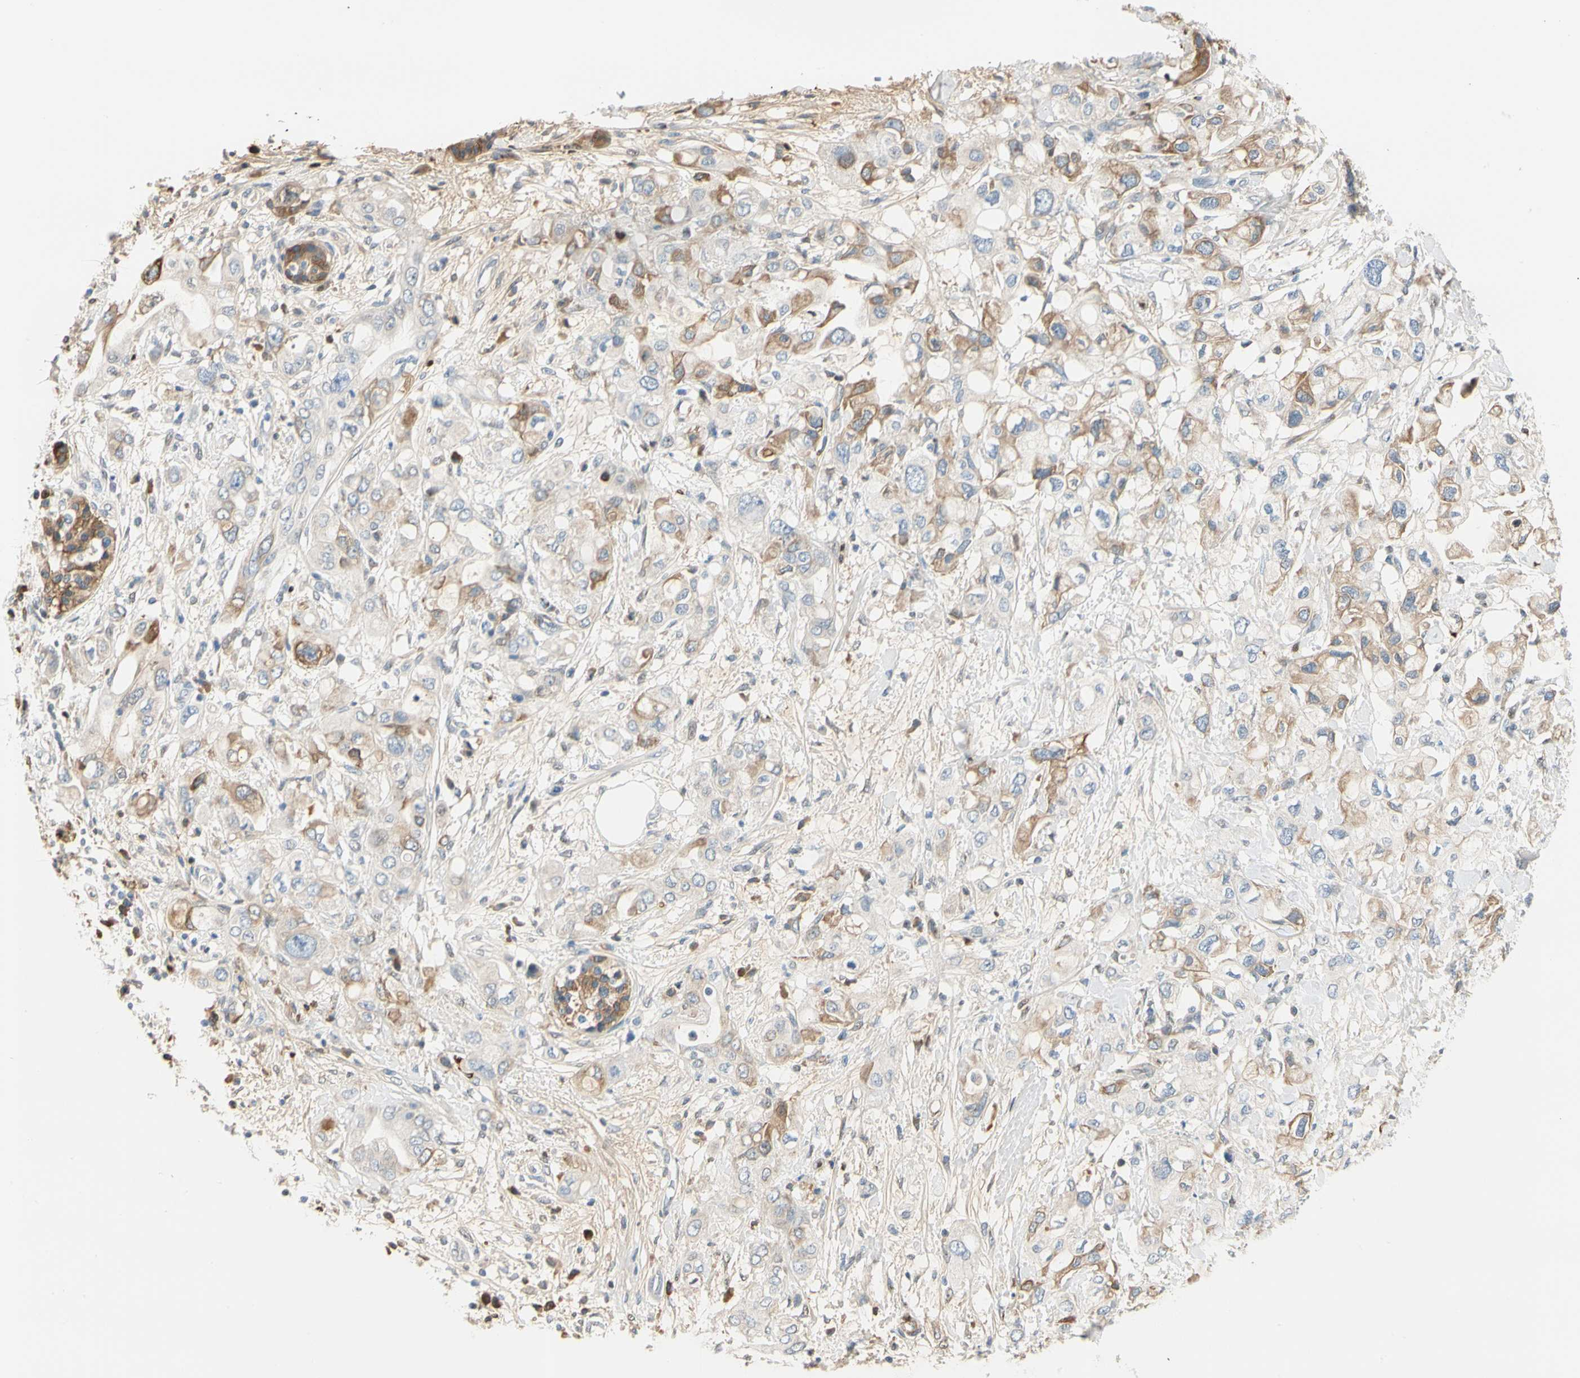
{"staining": {"intensity": "moderate", "quantity": ">75%", "location": "cytoplasmic/membranous"}, "tissue": "pancreatic cancer", "cell_type": "Tumor cells", "image_type": "cancer", "snomed": [{"axis": "morphology", "description": "Adenocarcinoma, NOS"}, {"axis": "topography", "description": "Pancreas"}], "caption": "Pancreatic cancer (adenocarcinoma) was stained to show a protein in brown. There is medium levels of moderate cytoplasmic/membranous staining in about >75% of tumor cells. The staining was performed using DAB to visualize the protein expression in brown, while the nuclei were stained in blue with hematoxylin (Magnification: 20x).", "gene": "LAMB3", "patient": {"sex": "female", "age": 56}}